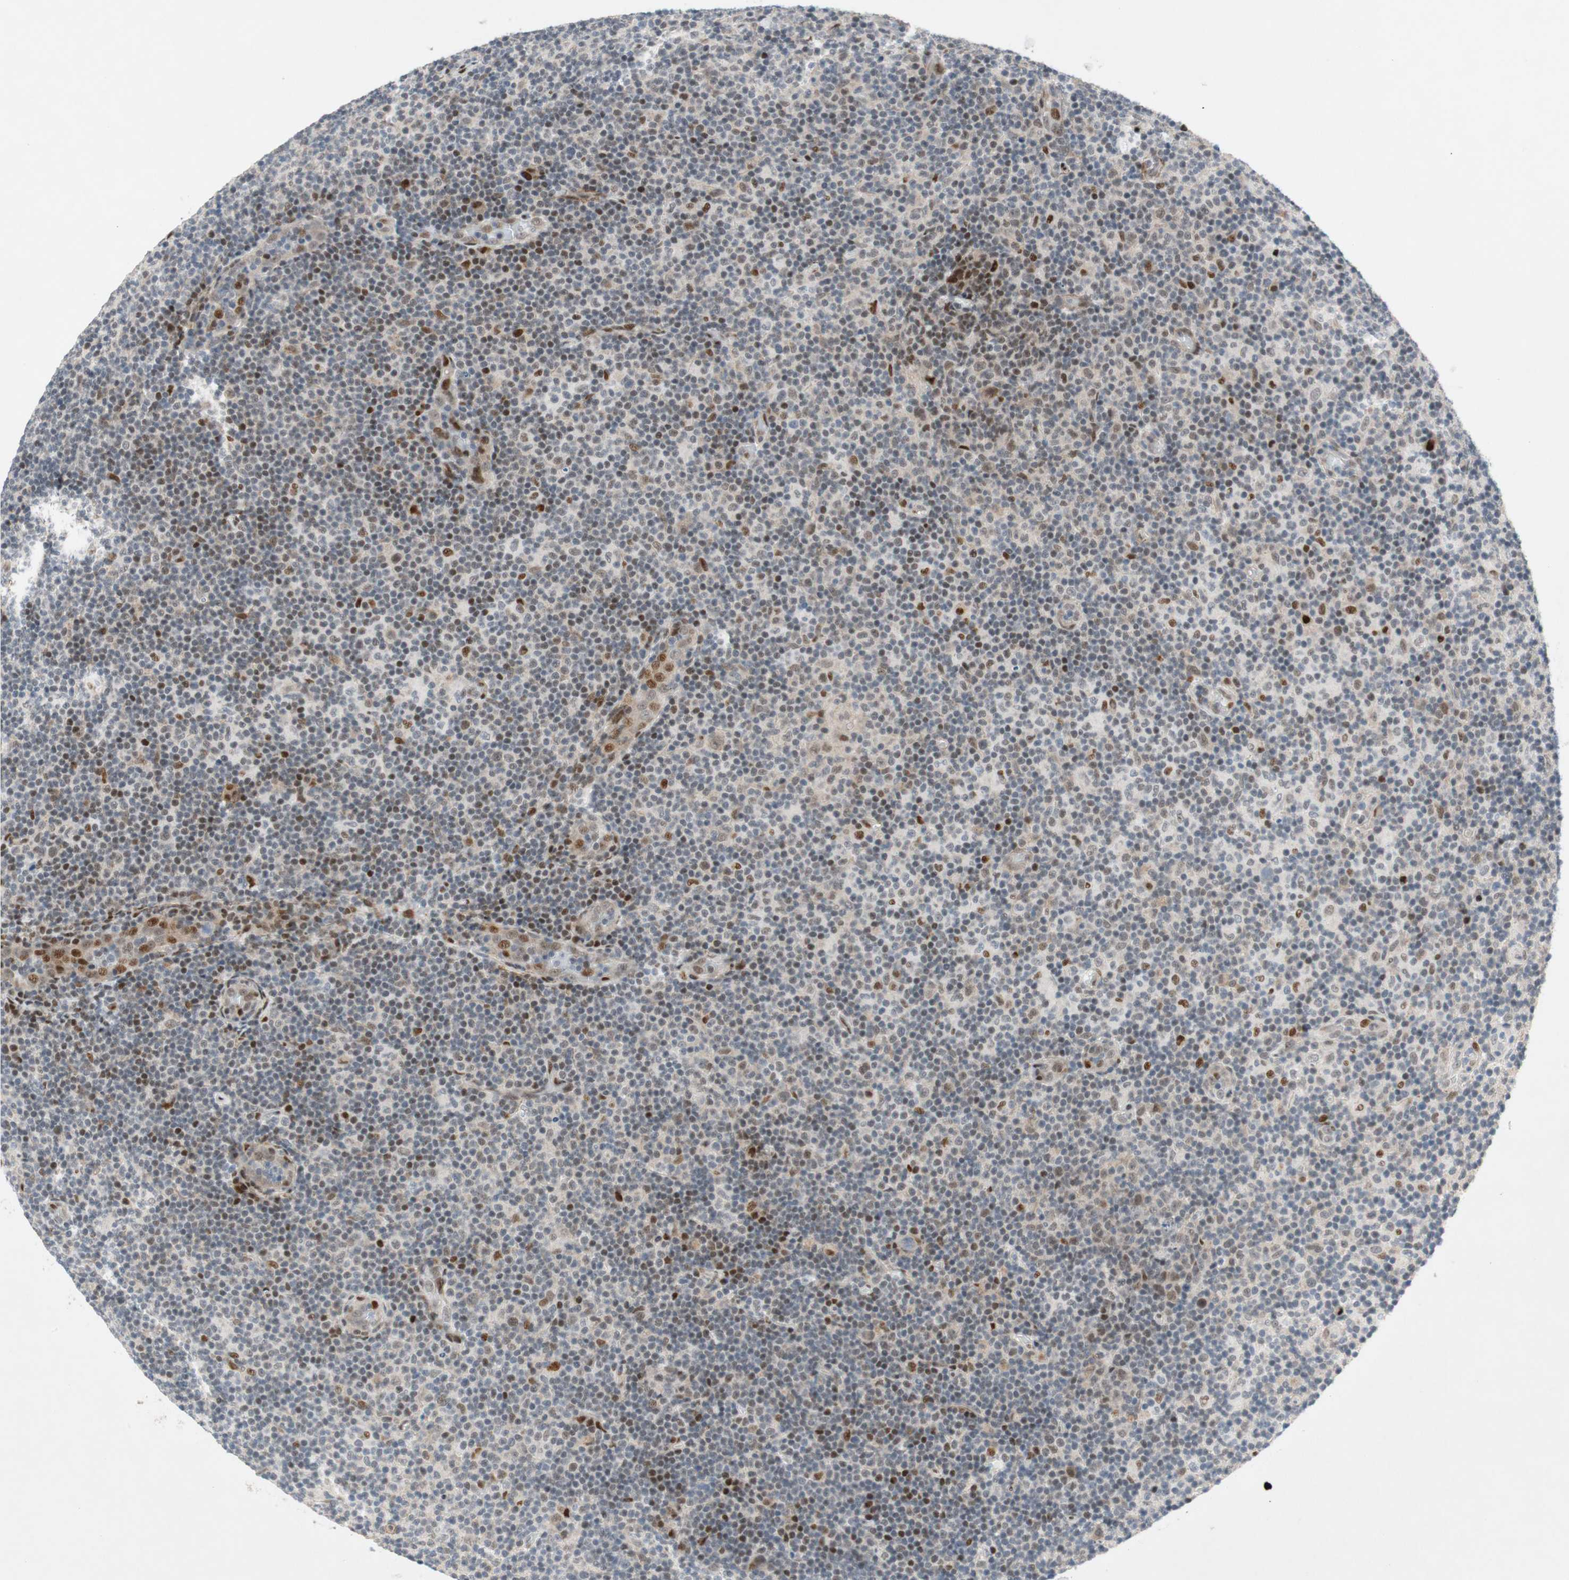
{"staining": {"intensity": "moderate", "quantity": "<25%", "location": "nuclear"}, "tissue": "lymphoma", "cell_type": "Tumor cells", "image_type": "cancer", "snomed": [{"axis": "morphology", "description": "Malignant lymphoma, non-Hodgkin's type, Low grade"}, {"axis": "topography", "description": "Lymph node"}], "caption": "Lymphoma was stained to show a protein in brown. There is low levels of moderate nuclear expression in about <25% of tumor cells. (IHC, brightfield microscopy, high magnification).", "gene": "FBXO44", "patient": {"sex": "male", "age": 83}}